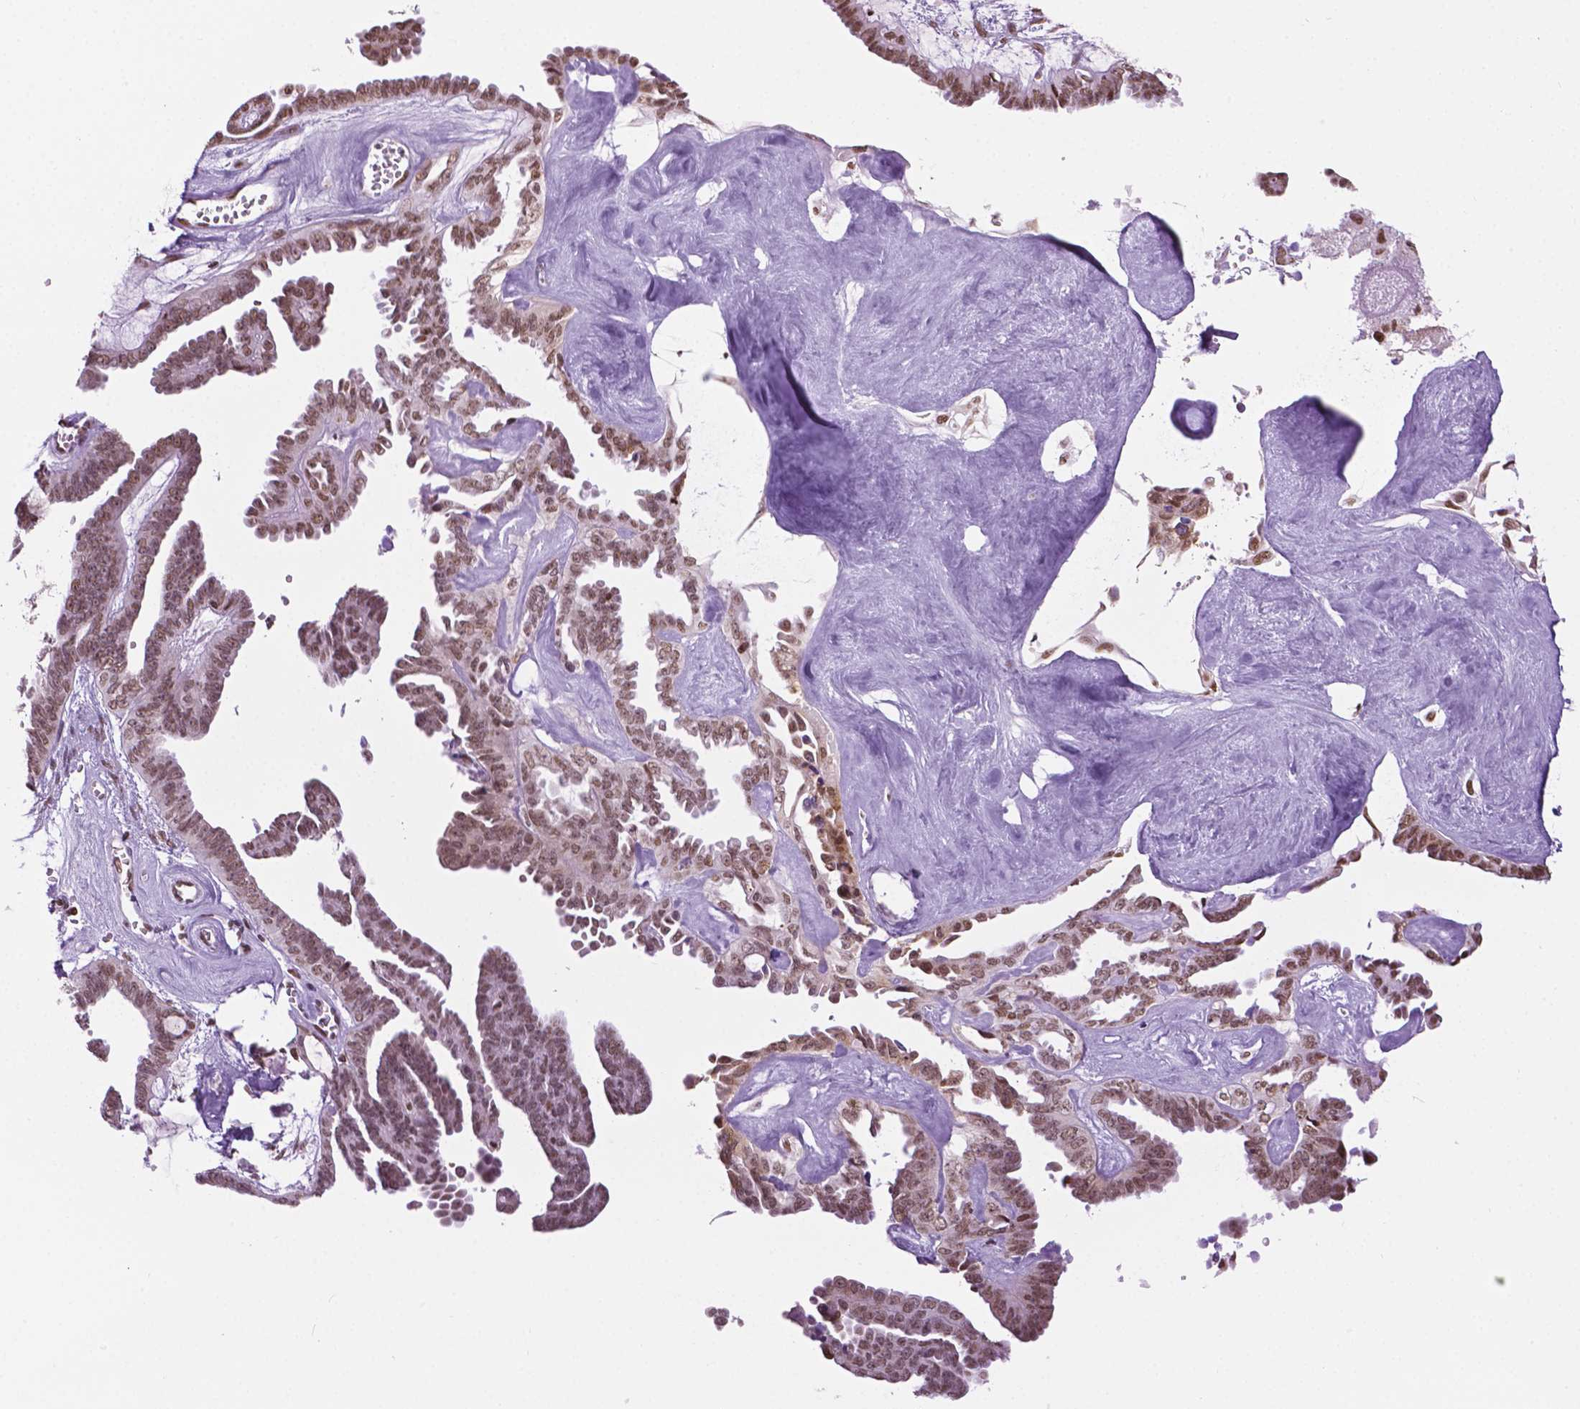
{"staining": {"intensity": "moderate", "quantity": ">75%", "location": "nuclear"}, "tissue": "ovarian cancer", "cell_type": "Tumor cells", "image_type": "cancer", "snomed": [{"axis": "morphology", "description": "Cystadenocarcinoma, serous, NOS"}, {"axis": "topography", "description": "Ovary"}], "caption": "About >75% of tumor cells in human ovarian serous cystadenocarcinoma exhibit moderate nuclear protein staining as visualized by brown immunohistochemical staining.", "gene": "COL23A1", "patient": {"sex": "female", "age": 71}}